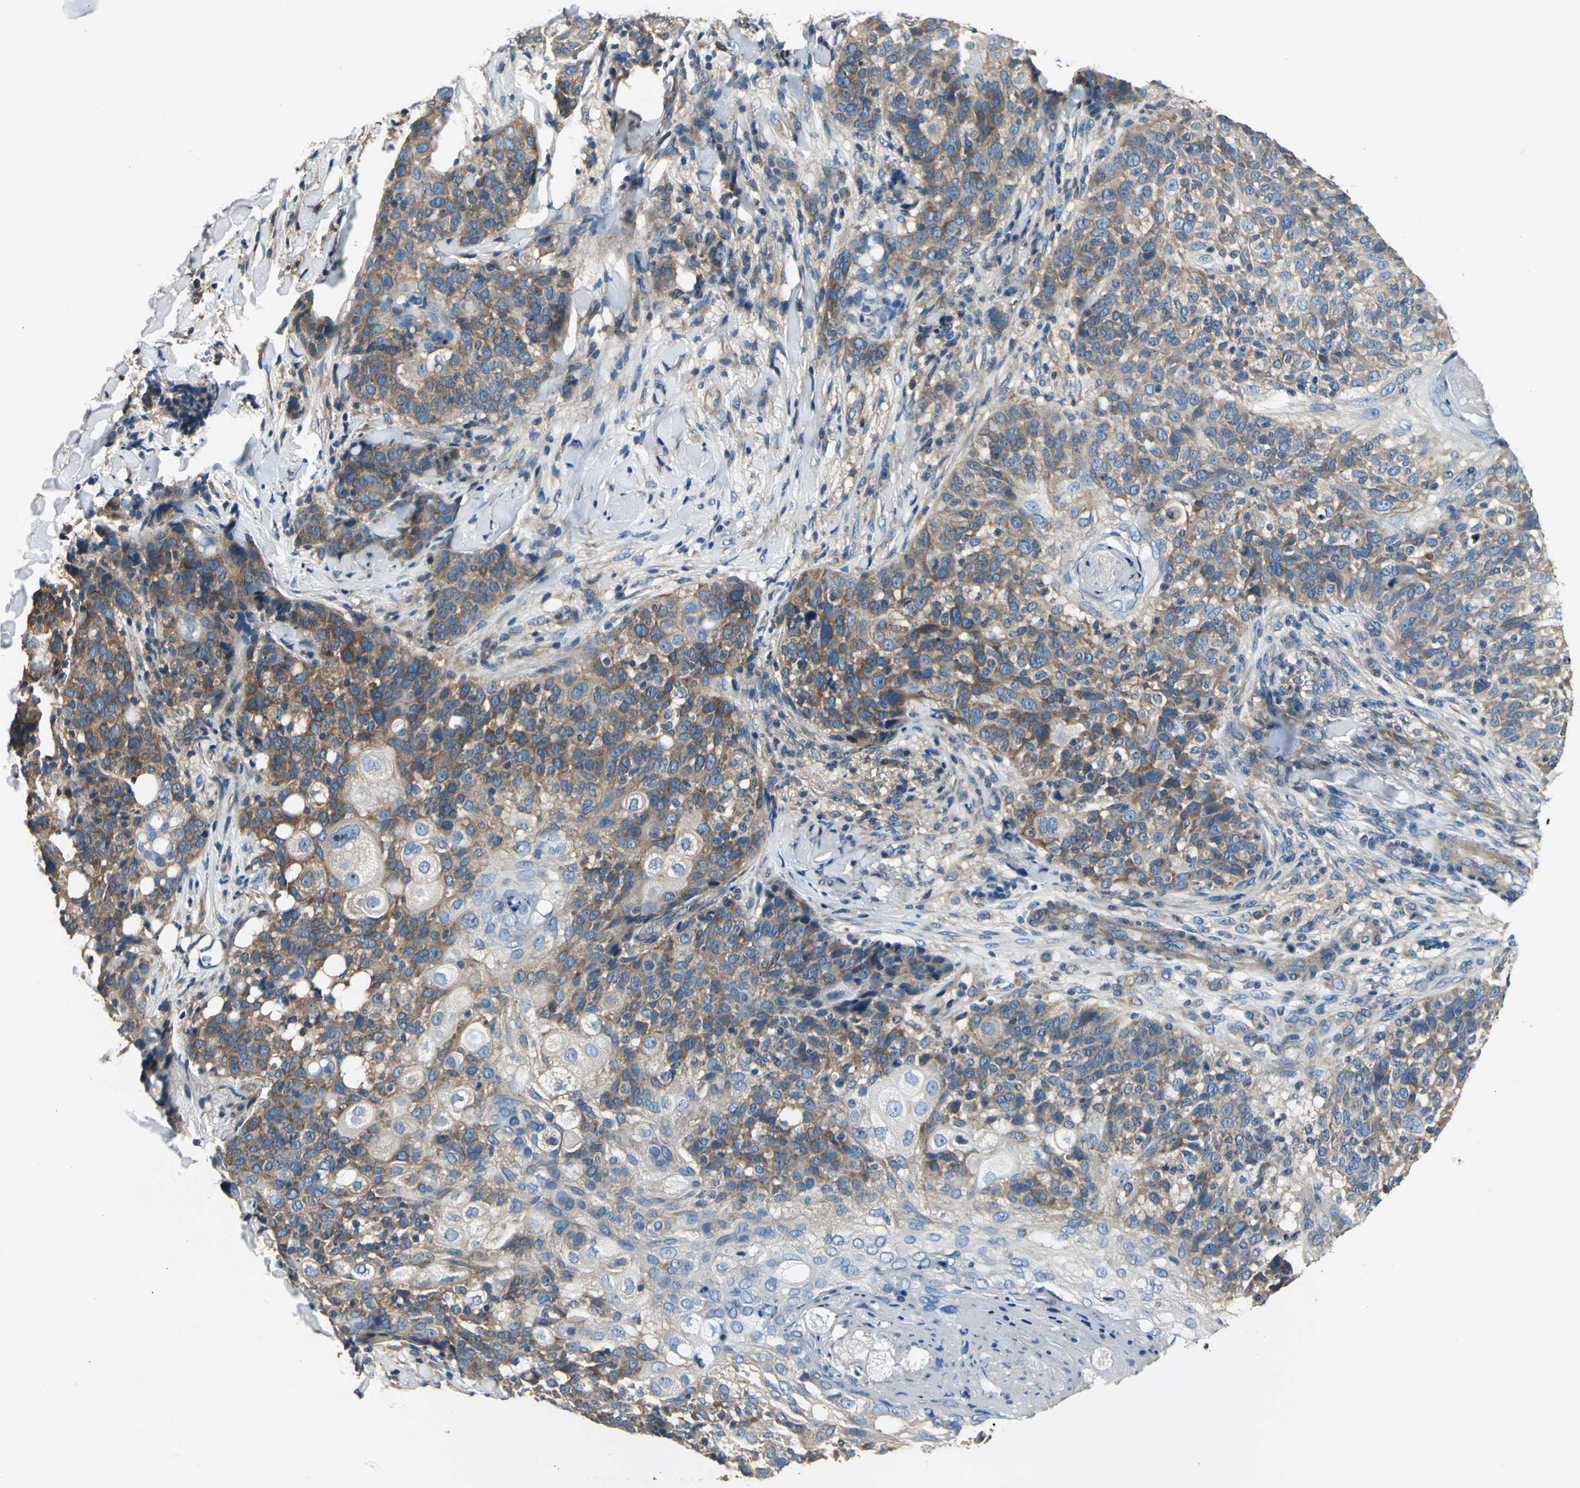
{"staining": {"intensity": "moderate", "quantity": ">75%", "location": "cytoplasmic/membranous"}, "tissue": "skin cancer", "cell_type": "Tumor cells", "image_type": "cancer", "snomed": [{"axis": "morphology", "description": "Normal tissue, NOS"}, {"axis": "morphology", "description": "Squamous cell carcinoma, NOS"}, {"axis": "topography", "description": "Skin"}], "caption": "Immunohistochemistry image of human skin cancer (squamous cell carcinoma) stained for a protein (brown), which demonstrates medium levels of moderate cytoplasmic/membranous staining in approximately >75% of tumor cells.", "gene": "DDX3Y", "patient": {"sex": "female", "age": 83}}